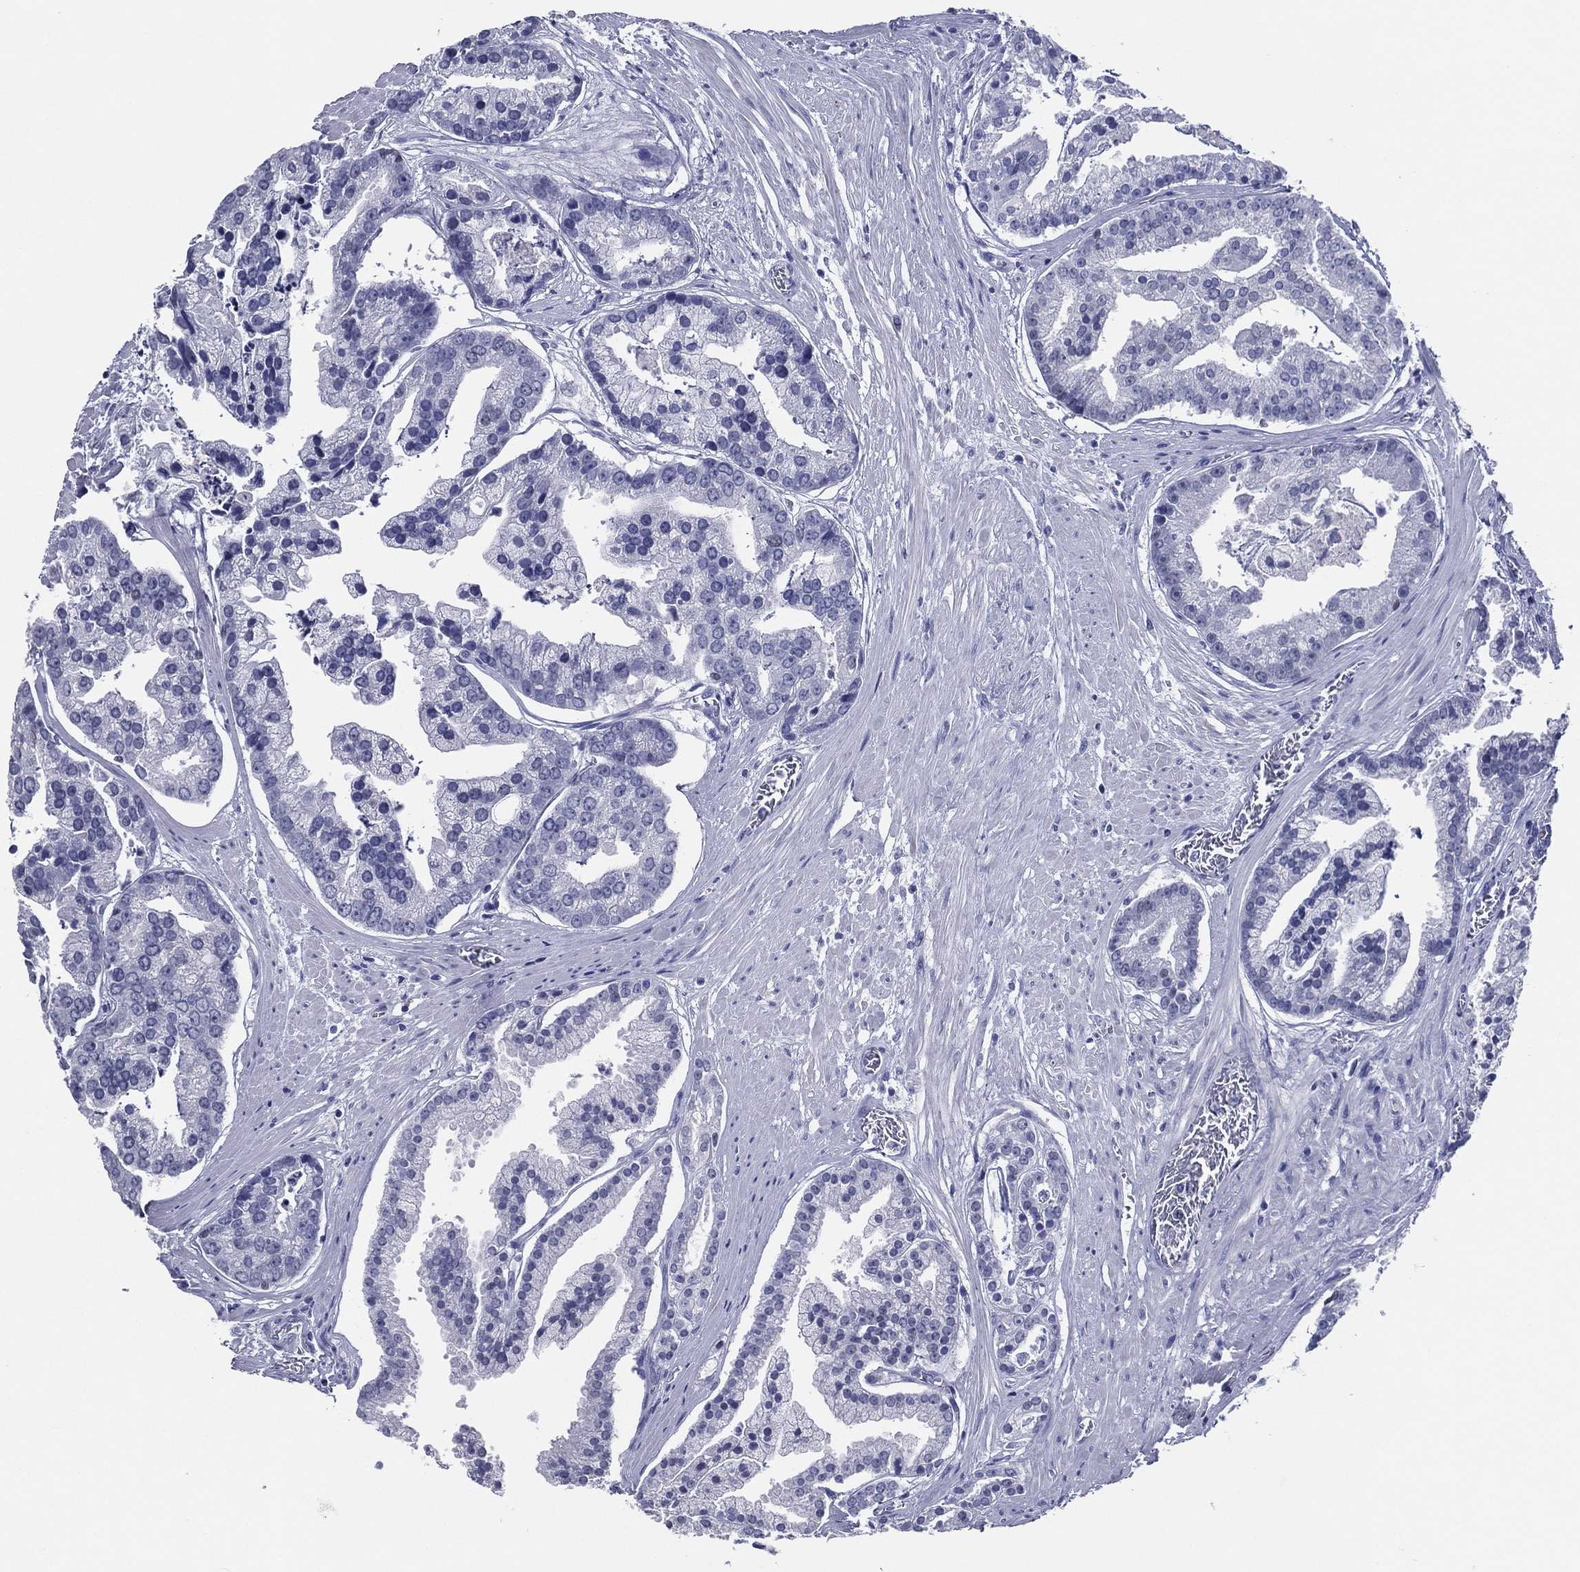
{"staining": {"intensity": "negative", "quantity": "none", "location": "none"}, "tissue": "prostate cancer", "cell_type": "Tumor cells", "image_type": "cancer", "snomed": [{"axis": "morphology", "description": "Adenocarcinoma, NOS"}, {"axis": "topography", "description": "Prostate and seminal vesicle, NOS"}, {"axis": "topography", "description": "Prostate"}], "caption": "Immunohistochemistry (IHC) of prostate cancer (adenocarcinoma) demonstrates no positivity in tumor cells. (Stains: DAB (3,3'-diaminobenzidine) immunohistochemistry with hematoxylin counter stain, Microscopy: brightfield microscopy at high magnification).", "gene": "TFAP2A", "patient": {"sex": "male", "age": 44}}